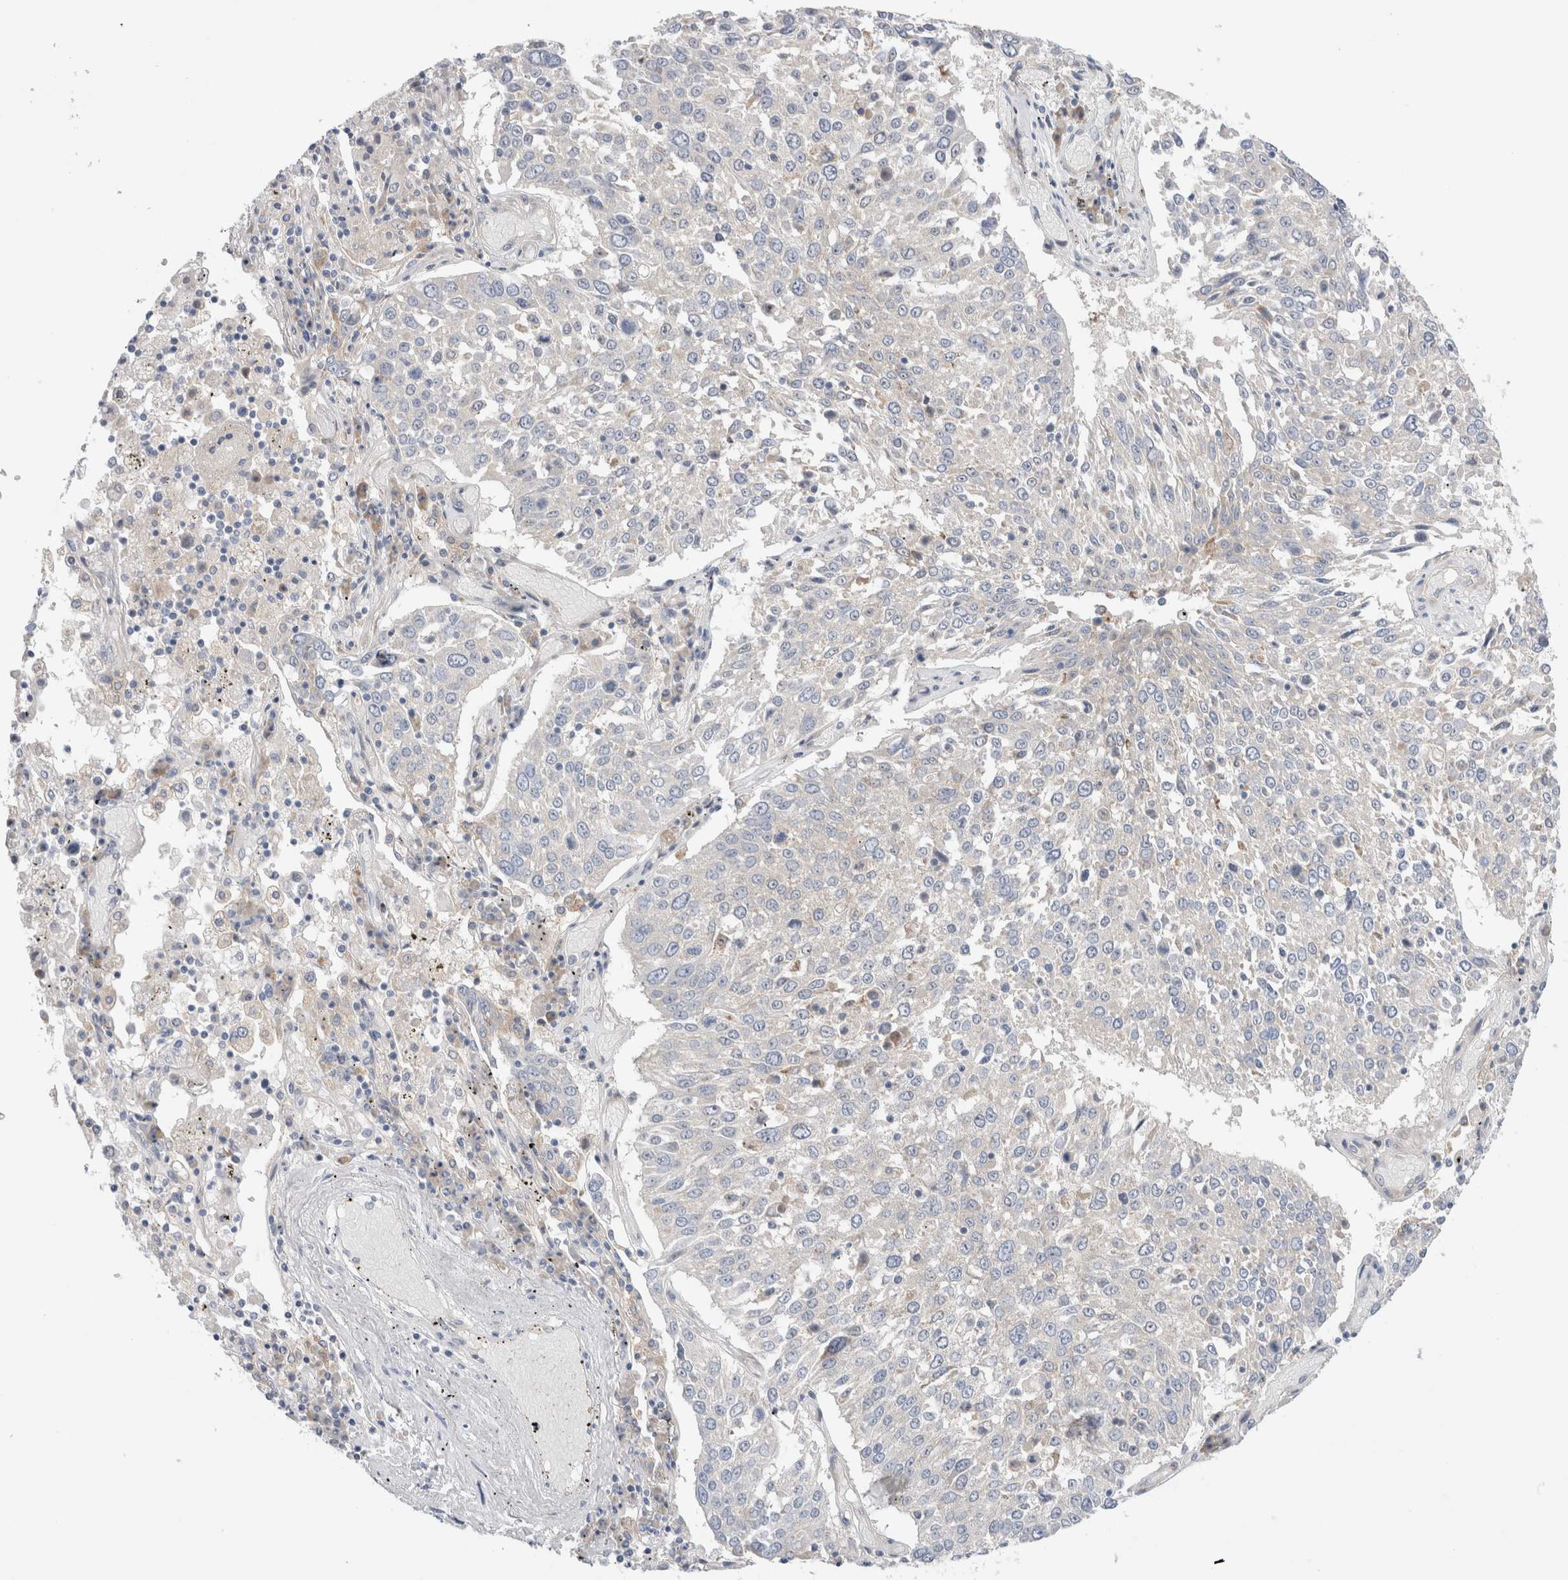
{"staining": {"intensity": "negative", "quantity": "none", "location": "none"}, "tissue": "lung cancer", "cell_type": "Tumor cells", "image_type": "cancer", "snomed": [{"axis": "morphology", "description": "Squamous cell carcinoma, NOS"}, {"axis": "topography", "description": "Lung"}], "caption": "Tumor cells show no significant protein expression in lung cancer. (DAB (3,3'-diaminobenzidine) IHC visualized using brightfield microscopy, high magnification).", "gene": "RBM12B", "patient": {"sex": "male", "age": 65}}